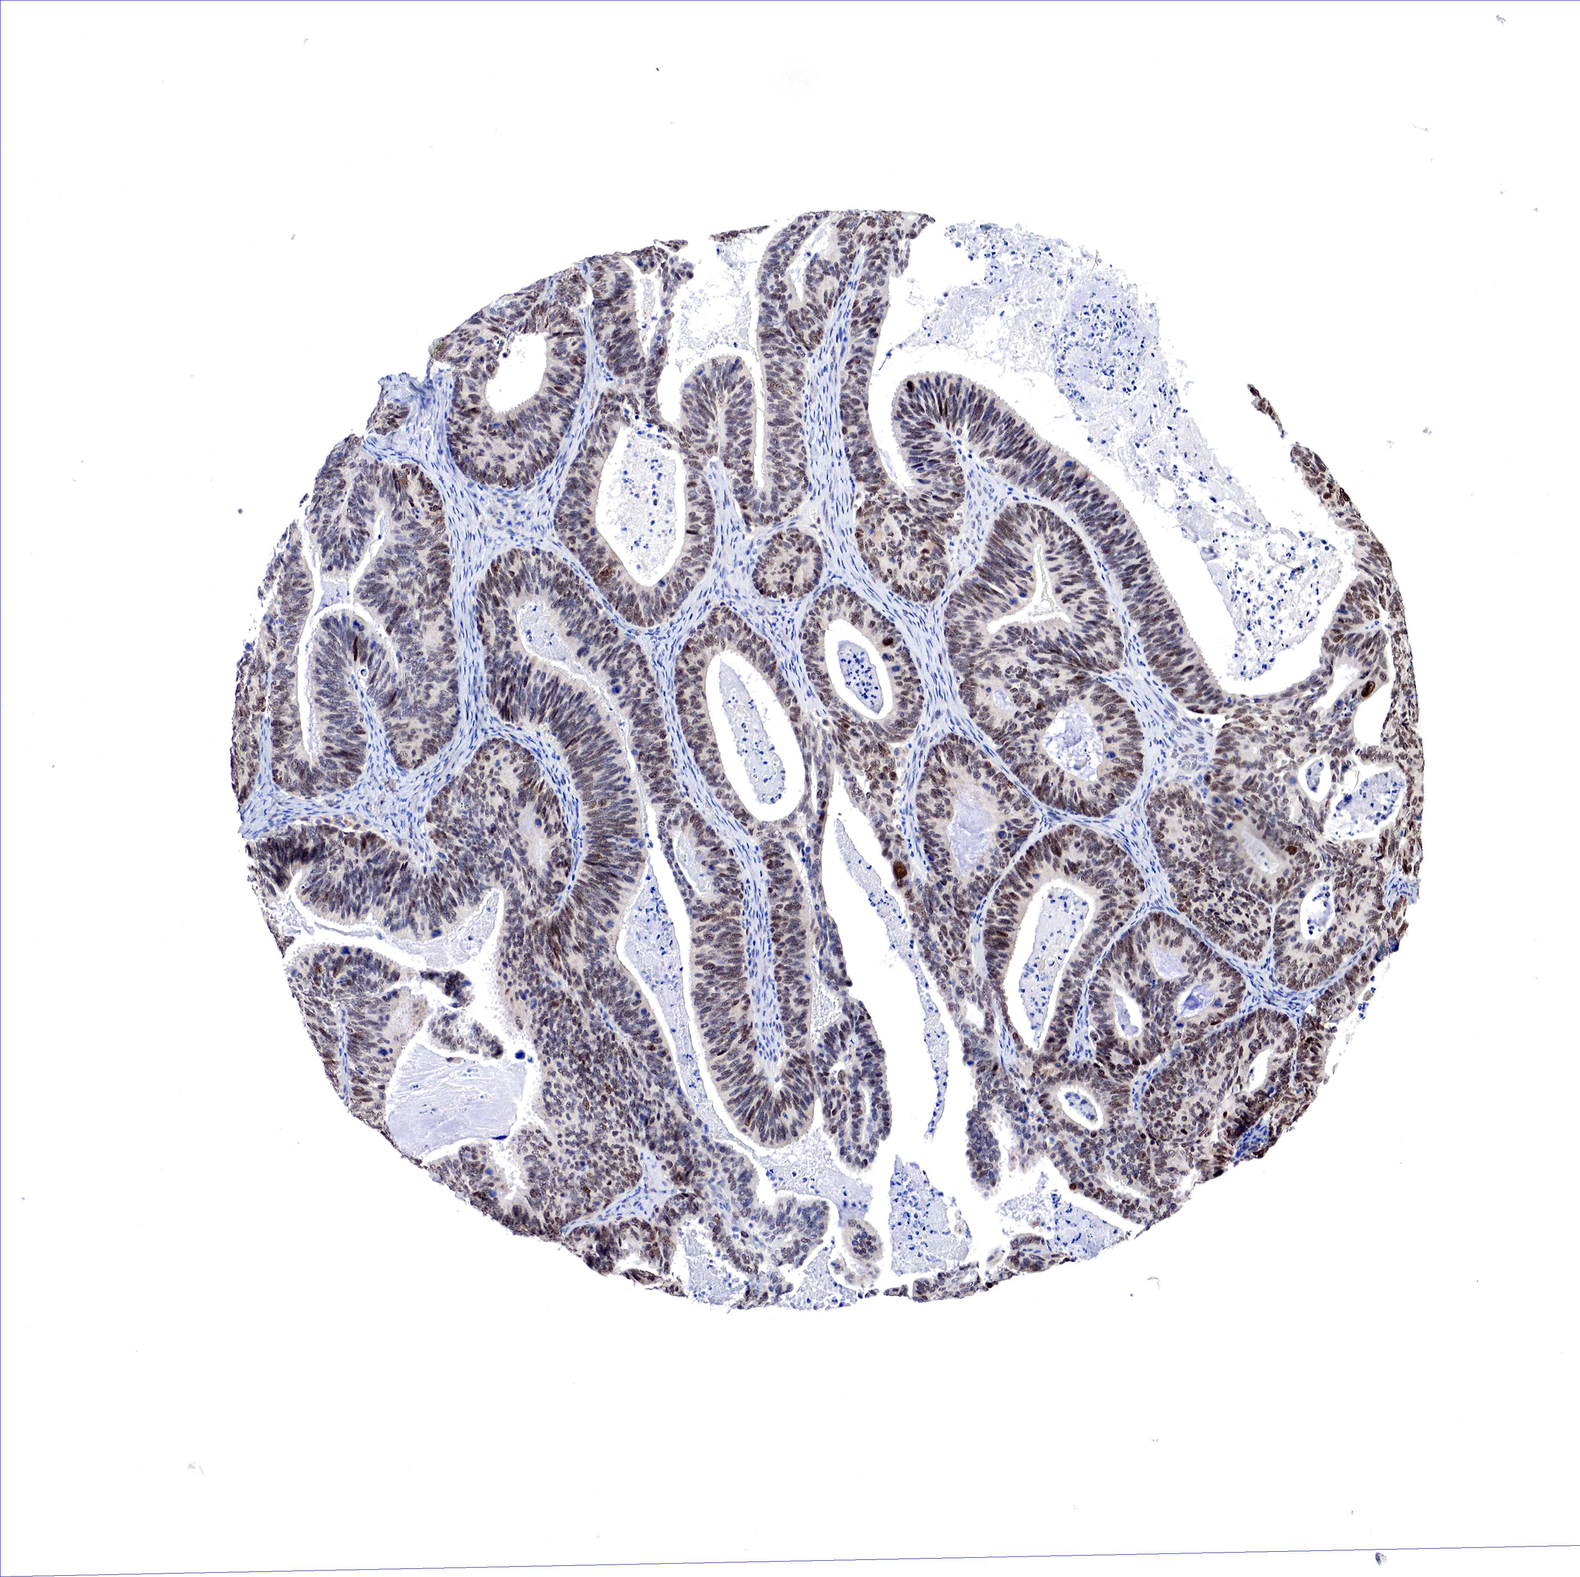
{"staining": {"intensity": "moderate", "quantity": ">75%", "location": "nuclear"}, "tissue": "ovarian cancer", "cell_type": "Tumor cells", "image_type": "cancer", "snomed": [{"axis": "morphology", "description": "Carcinoma, endometroid"}, {"axis": "topography", "description": "Ovary"}], "caption": "Human endometroid carcinoma (ovarian) stained with a protein marker exhibits moderate staining in tumor cells.", "gene": "PABIR2", "patient": {"sex": "female", "age": 52}}